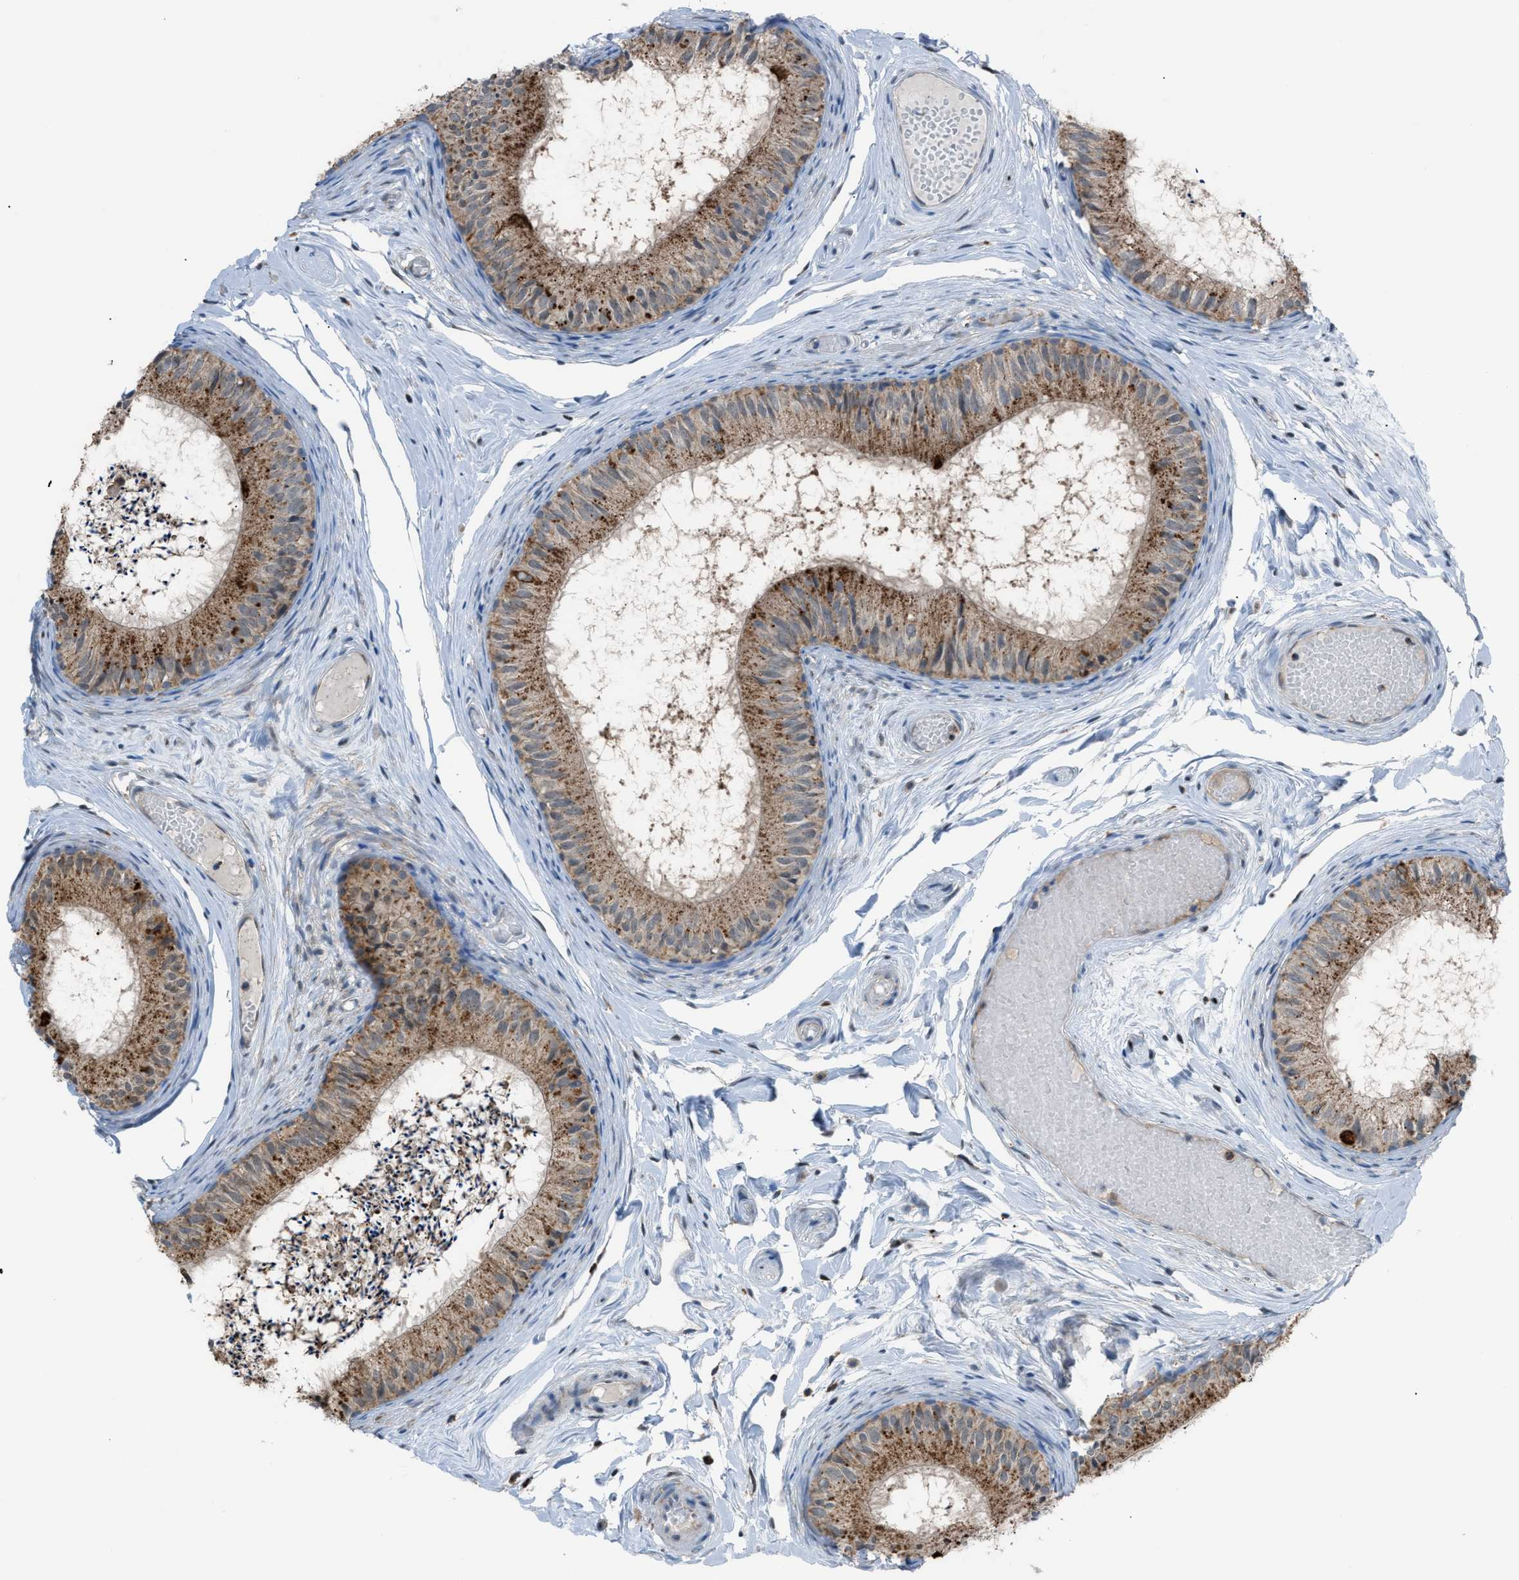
{"staining": {"intensity": "moderate", "quantity": ">75%", "location": "cytoplasmic/membranous"}, "tissue": "epididymis", "cell_type": "Glandular cells", "image_type": "normal", "snomed": [{"axis": "morphology", "description": "Normal tissue, NOS"}, {"axis": "topography", "description": "Epididymis"}], "caption": "Moderate cytoplasmic/membranous protein expression is appreciated in about >75% of glandular cells in epididymis.", "gene": "SRM", "patient": {"sex": "male", "age": 46}}